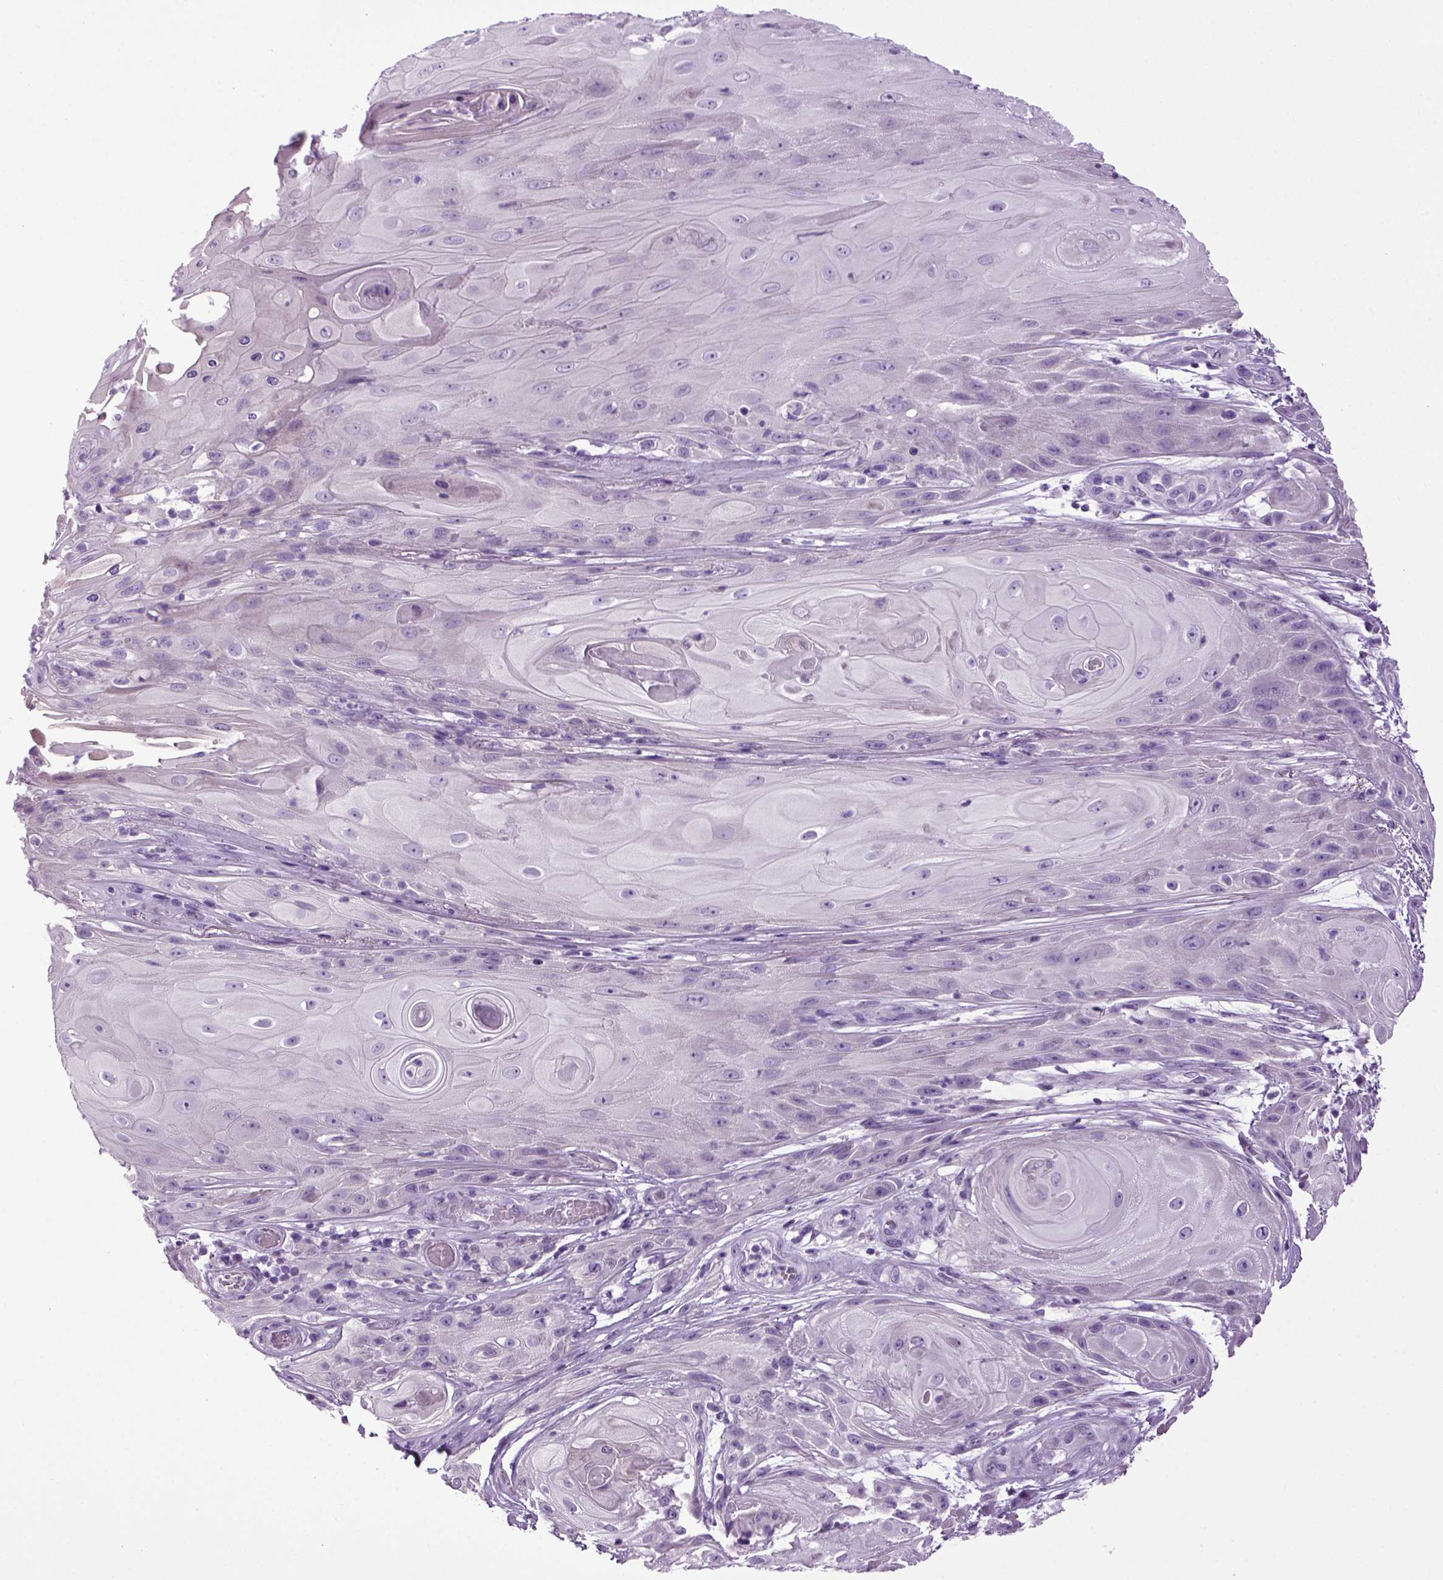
{"staining": {"intensity": "negative", "quantity": "none", "location": "none"}, "tissue": "skin cancer", "cell_type": "Tumor cells", "image_type": "cancer", "snomed": [{"axis": "morphology", "description": "Squamous cell carcinoma, NOS"}, {"axis": "topography", "description": "Skin"}], "caption": "IHC histopathology image of human skin cancer (squamous cell carcinoma) stained for a protein (brown), which reveals no positivity in tumor cells.", "gene": "HMCN2", "patient": {"sex": "male", "age": 62}}